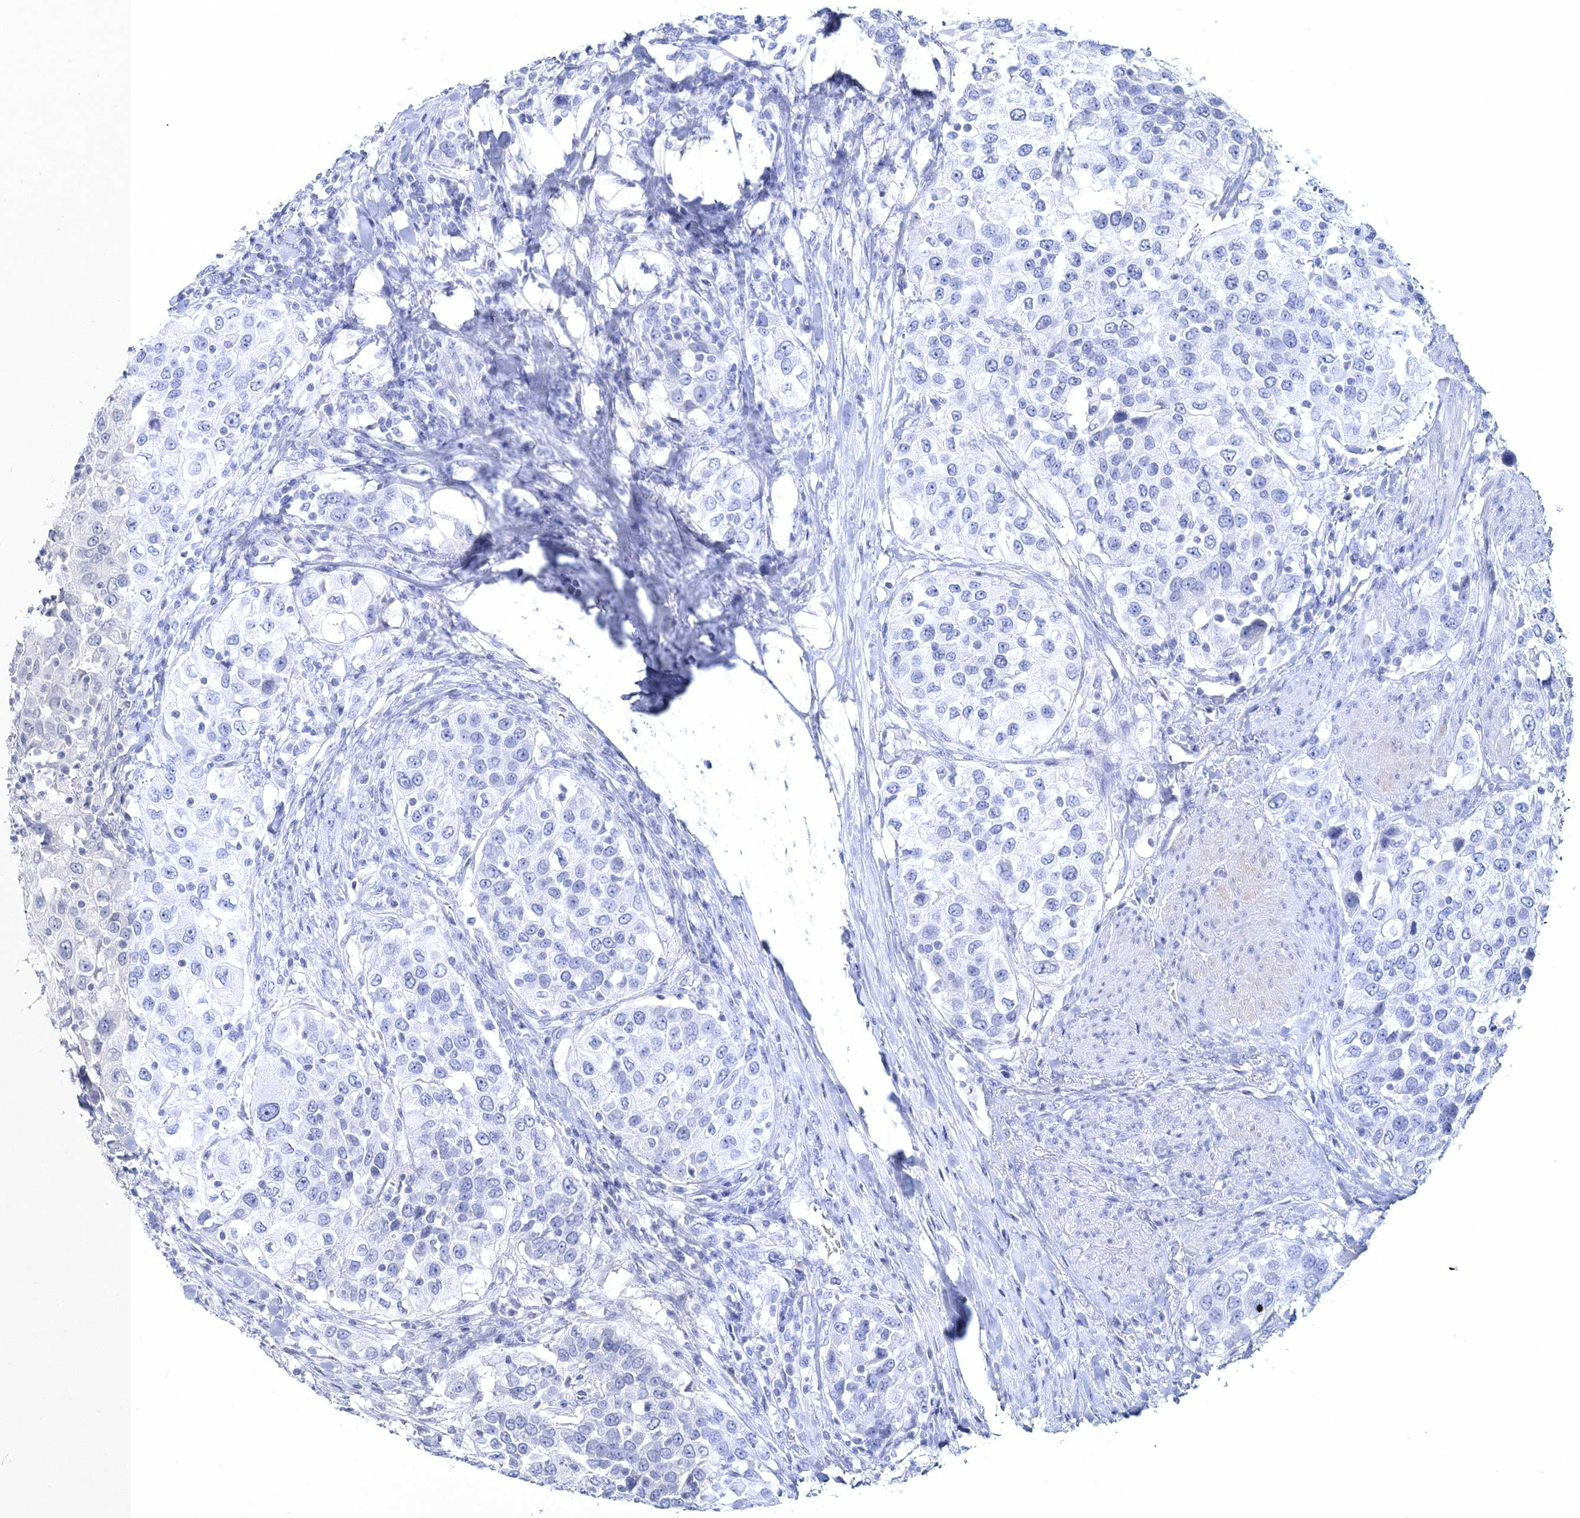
{"staining": {"intensity": "negative", "quantity": "none", "location": "none"}, "tissue": "urothelial cancer", "cell_type": "Tumor cells", "image_type": "cancer", "snomed": [{"axis": "morphology", "description": "Urothelial carcinoma, High grade"}, {"axis": "topography", "description": "Urinary bladder"}], "caption": "DAB immunohistochemical staining of urothelial cancer exhibits no significant positivity in tumor cells.", "gene": "MYOZ2", "patient": {"sex": "female", "age": 80}}